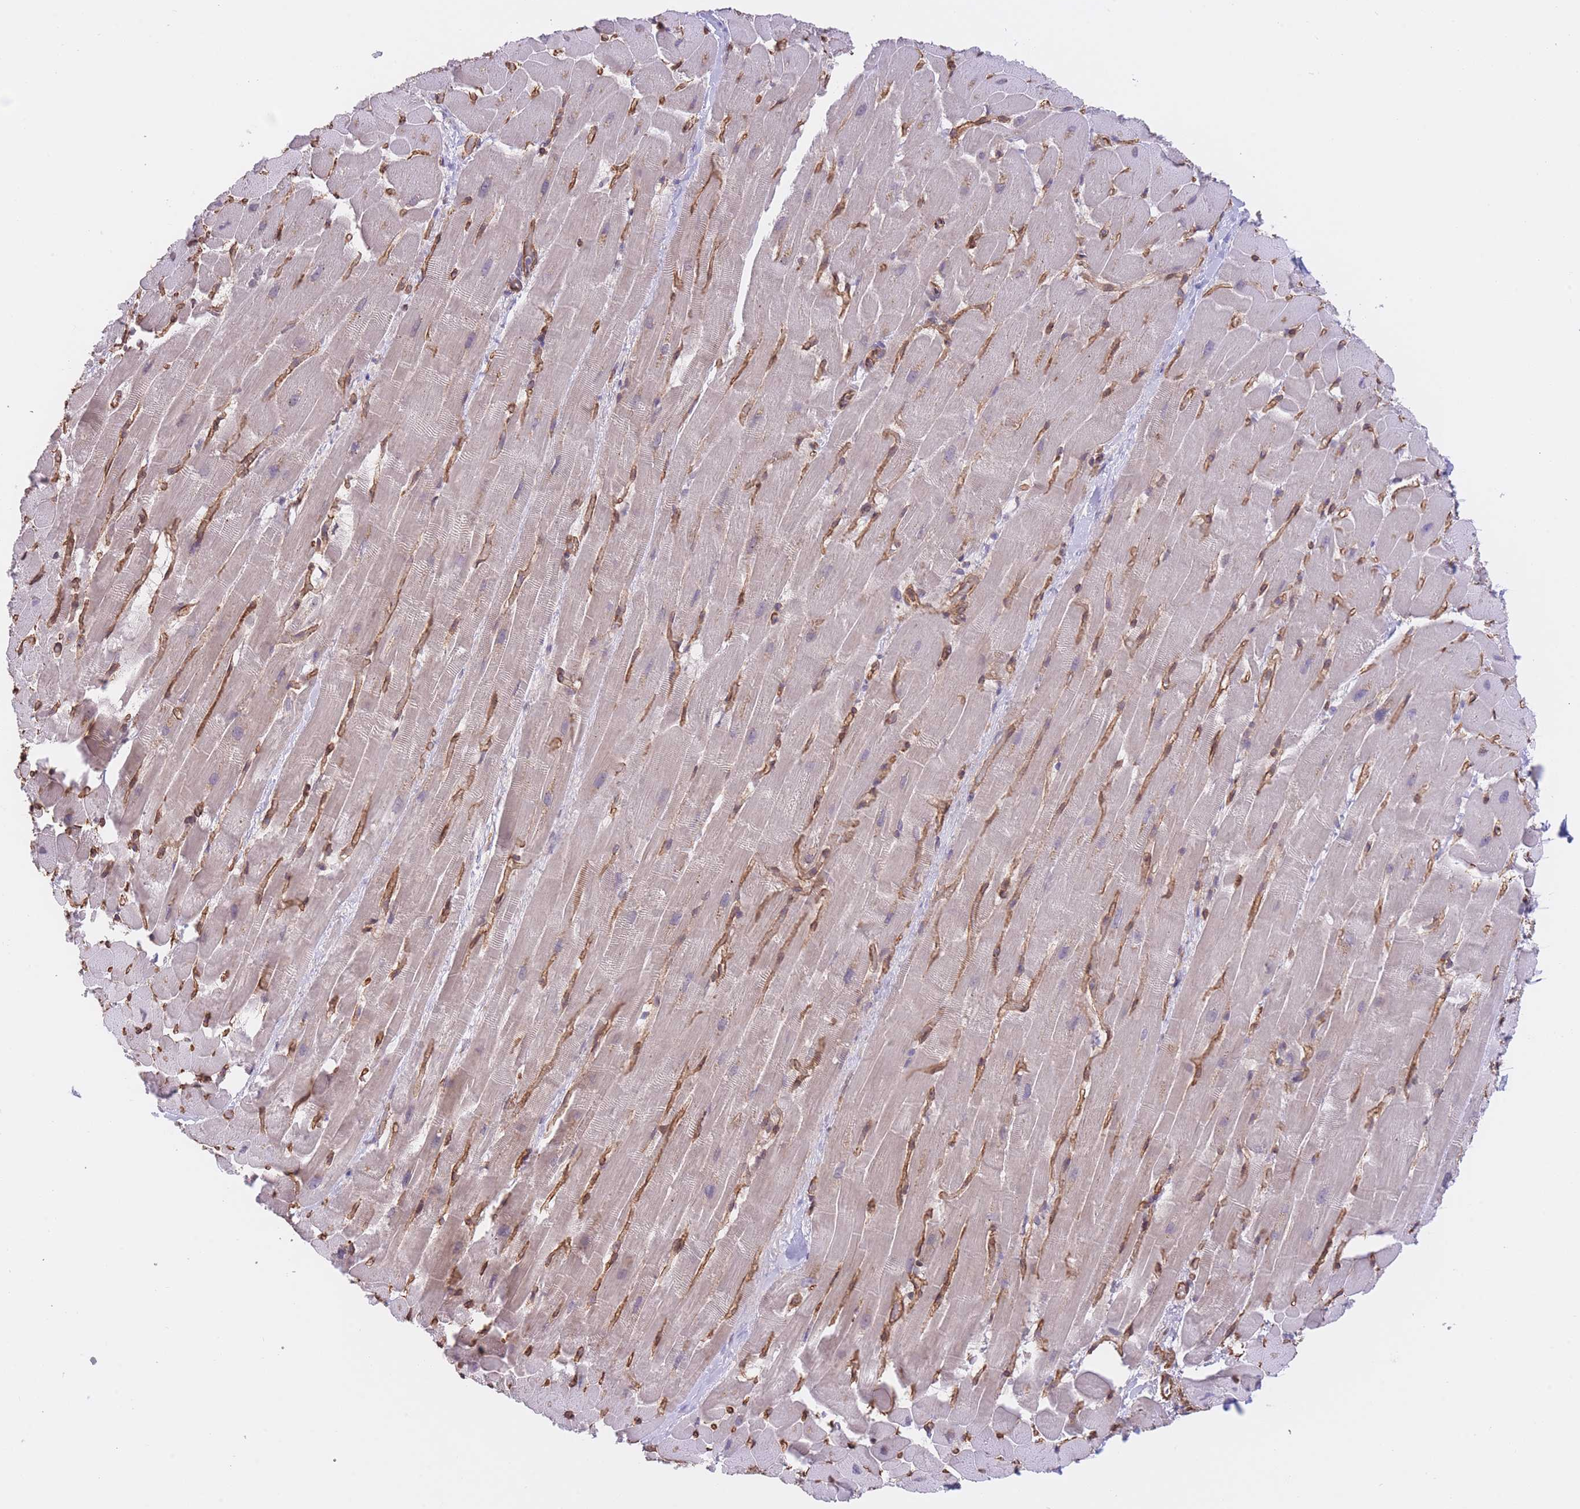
{"staining": {"intensity": "weak", "quantity": "25%-75%", "location": "cytoplasmic/membranous"}, "tissue": "heart muscle", "cell_type": "Cardiomyocytes", "image_type": "normal", "snomed": [{"axis": "morphology", "description": "Normal tissue, NOS"}, {"axis": "topography", "description": "Heart"}], "caption": "The photomicrograph exhibits a brown stain indicating the presence of a protein in the cytoplasmic/membranous of cardiomyocytes in heart muscle. (DAB IHC, brown staining for protein, blue staining for nuclei).", "gene": "QTRT1", "patient": {"sex": "male", "age": 37}}